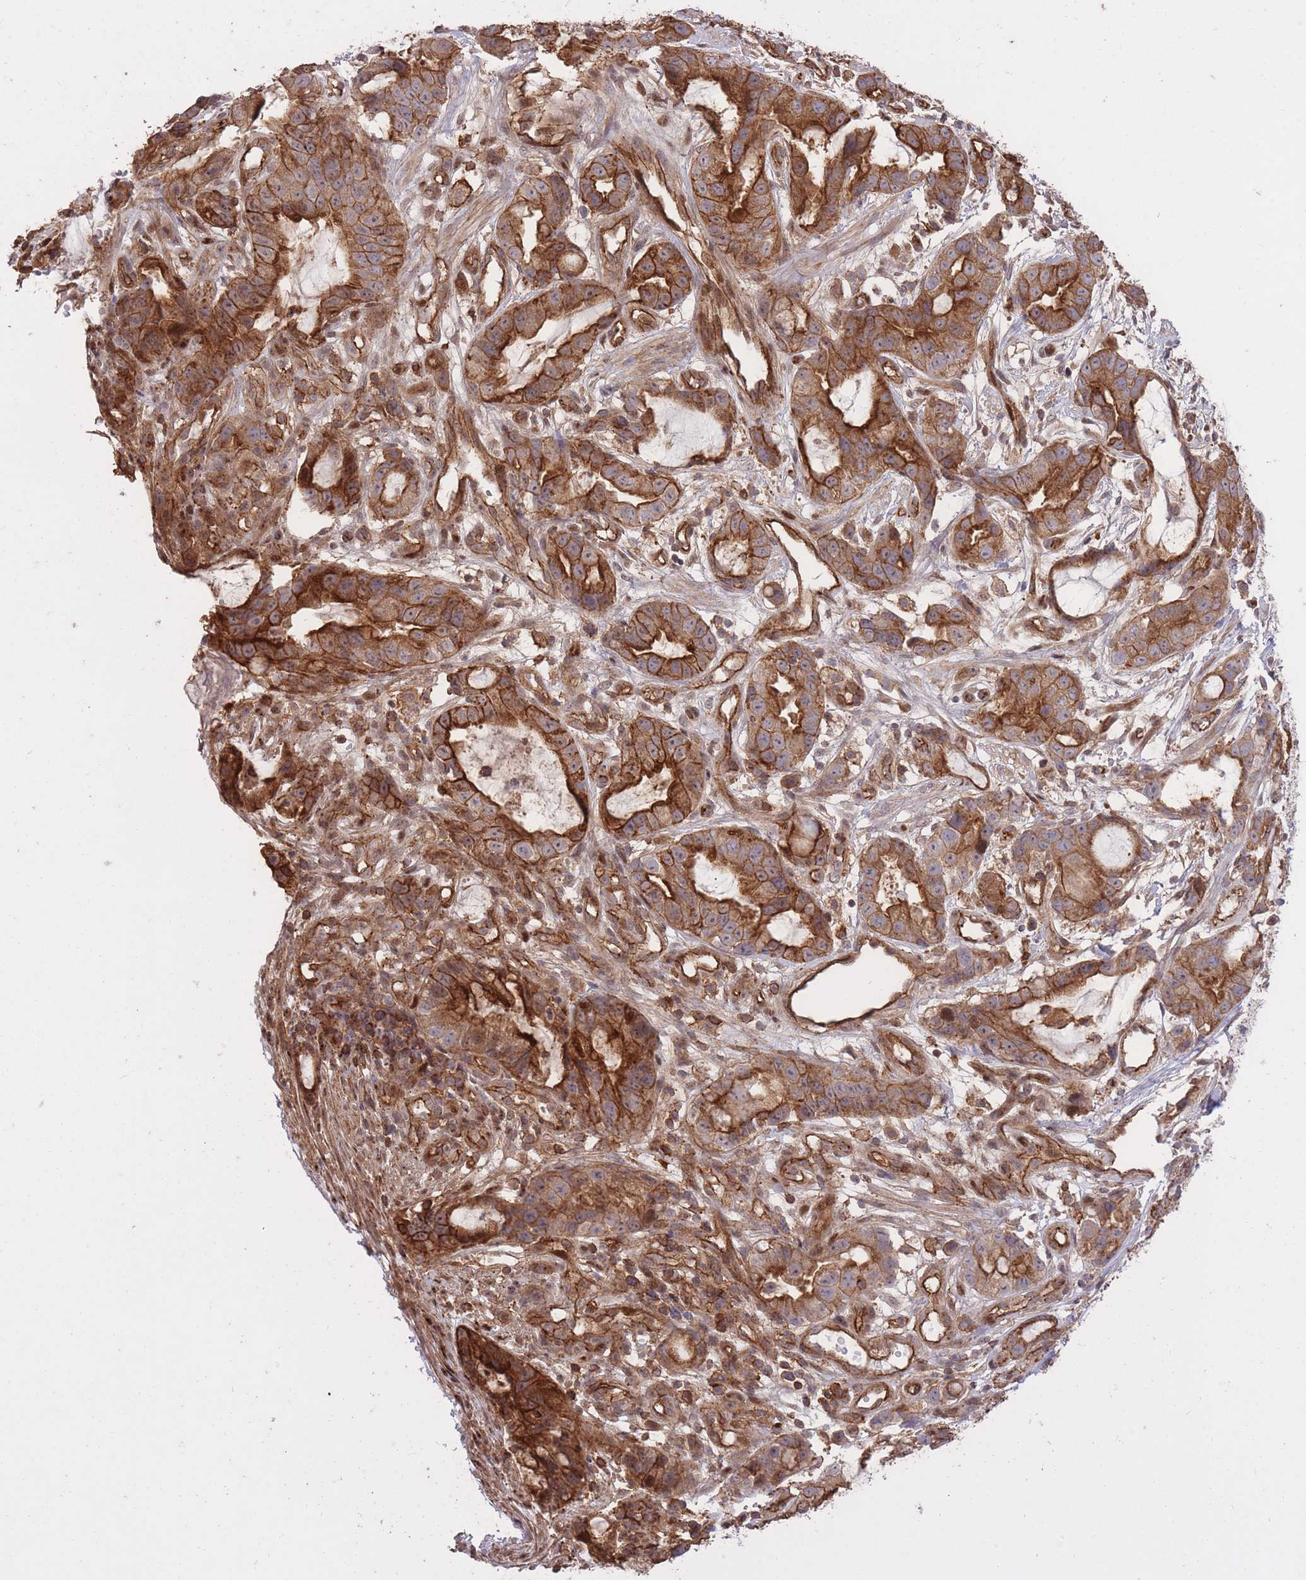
{"staining": {"intensity": "strong", "quantity": ">75%", "location": "cytoplasmic/membranous"}, "tissue": "stomach cancer", "cell_type": "Tumor cells", "image_type": "cancer", "snomed": [{"axis": "morphology", "description": "Adenocarcinoma, NOS"}, {"axis": "topography", "description": "Stomach"}], "caption": "Strong cytoplasmic/membranous expression is appreciated in approximately >75% of tumor cells in stomach adenocarcinoma.", "gene": "PLD1", "patient": {"sex": "male", "age": 55}}